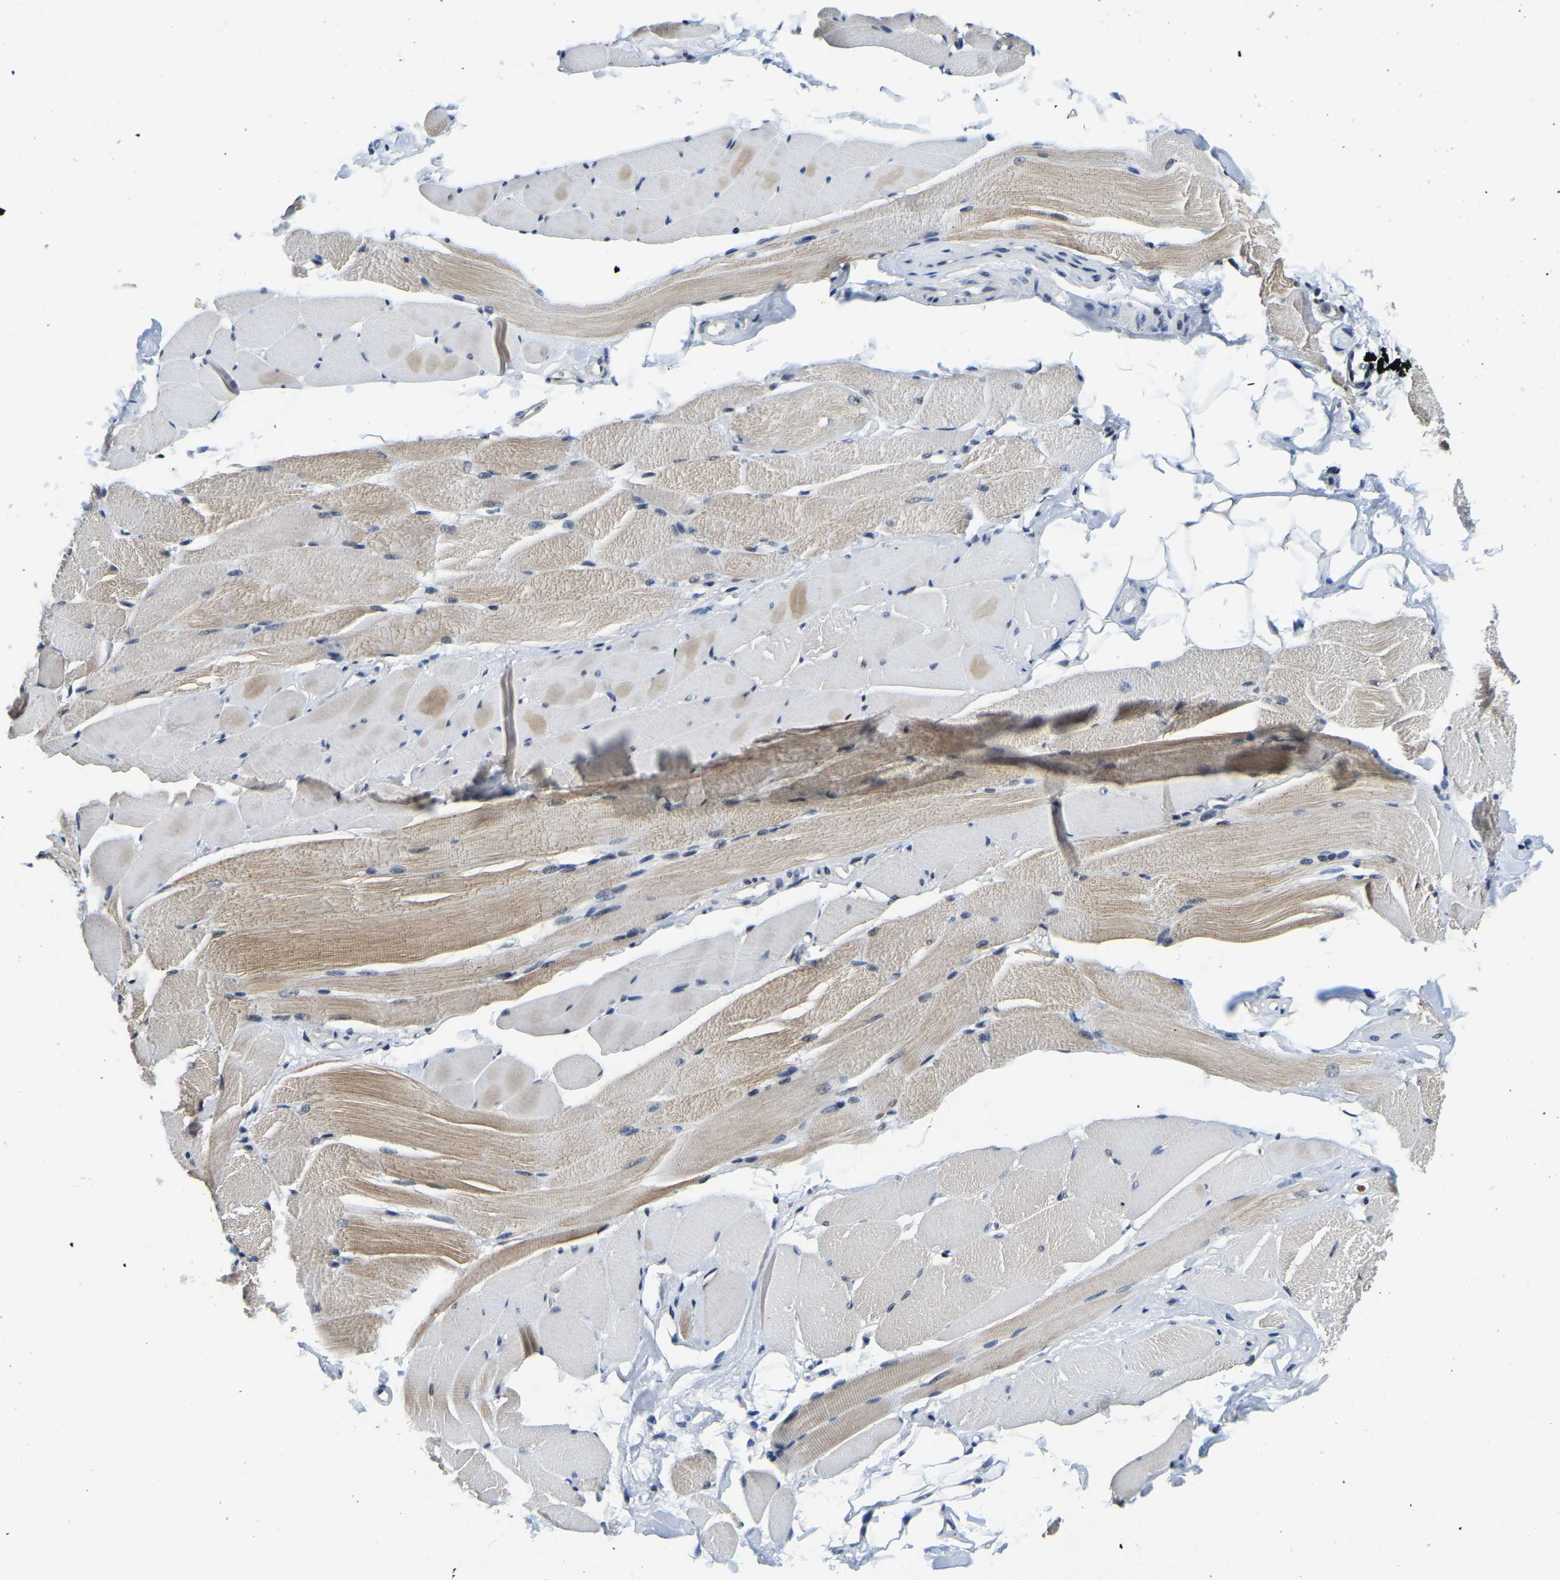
{"staining": {"intensity": "moderate", "quantity": "25%-75%", "location": "cytoplasmic/membranous"}, "tissue": "skeletal muscle", "cell_type": "Myocytes", "image_type": "normal", "snomed": [{"axis": "morphology", "description": "Normal tissue, NOS"}, {"axis": "topography", "description": "Skeletal muscle"}, {"axis": "topography", "description": "Peripheral nerve tissue"}], "caption": "Approximately 25%-75% of myocytes in benign skeletal muscle reveal moderate cytoplasmic/membranous protein expression as visualized by brown immunohistochemical staining.", "gene": "POLDIP3", "patient": {"sex": "female", "age": 84}}